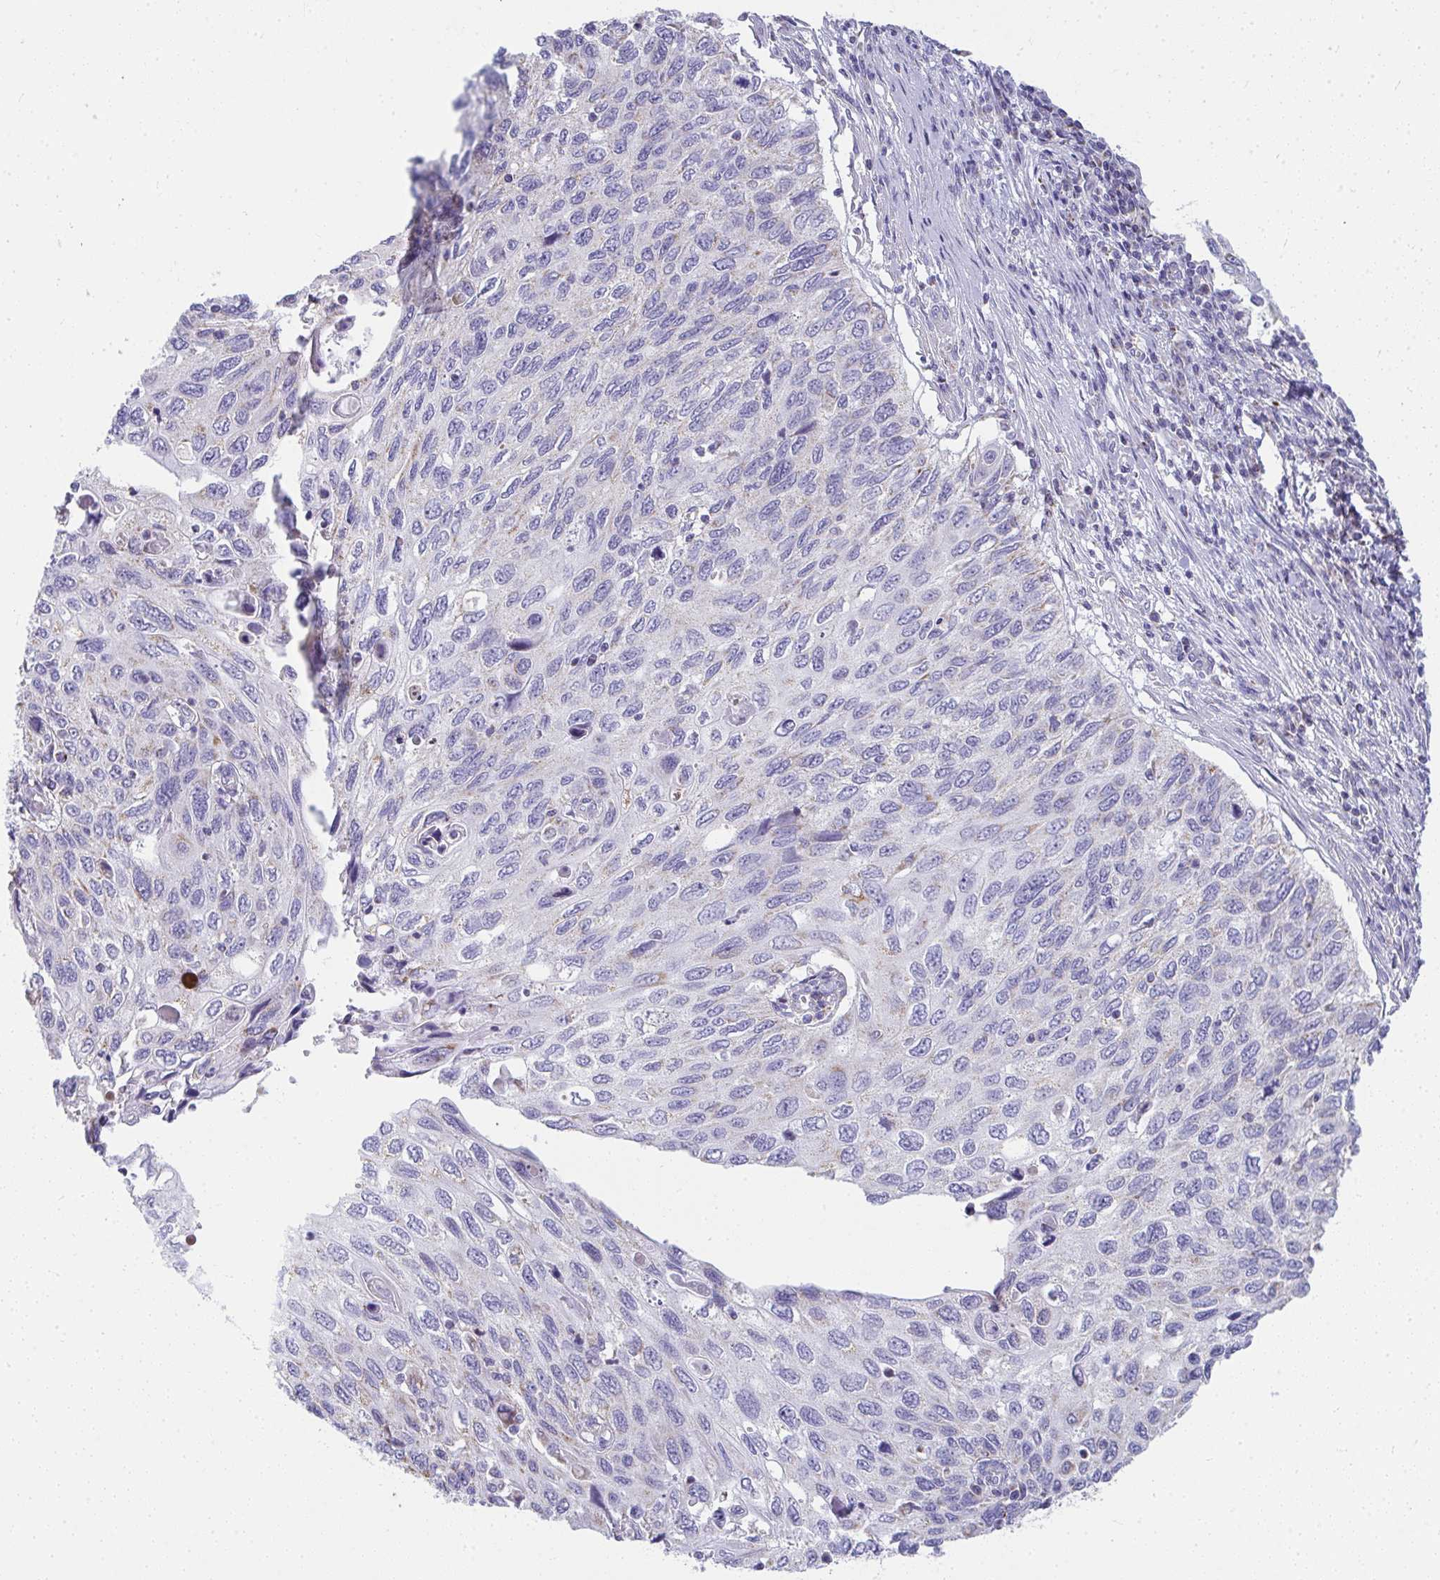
{"staining": {"intensity": "negative", "quantity": "none", "location": "none"}, "tissue": "cervical cancer", "cell_type": "Tumor cells", "image_type": "cancer", "snomed": [{"axis": "morphology", "description": "Squamous cell carcinoma, NOS"}, {"axis": "topography", "description": "Cervix"}], "caption": "IHC image of neoplastic tissue: cervical cancer (squamous cell carcinoma) stained with DAB reveals no significant protein staining in tumor cells. (DAB (3,3'-diaminobenzidine) IHC visualized using brightfield microscopy, high magnification).", "gene": "SLC6A1", "patient": {"sex": "female", "age": 70}}